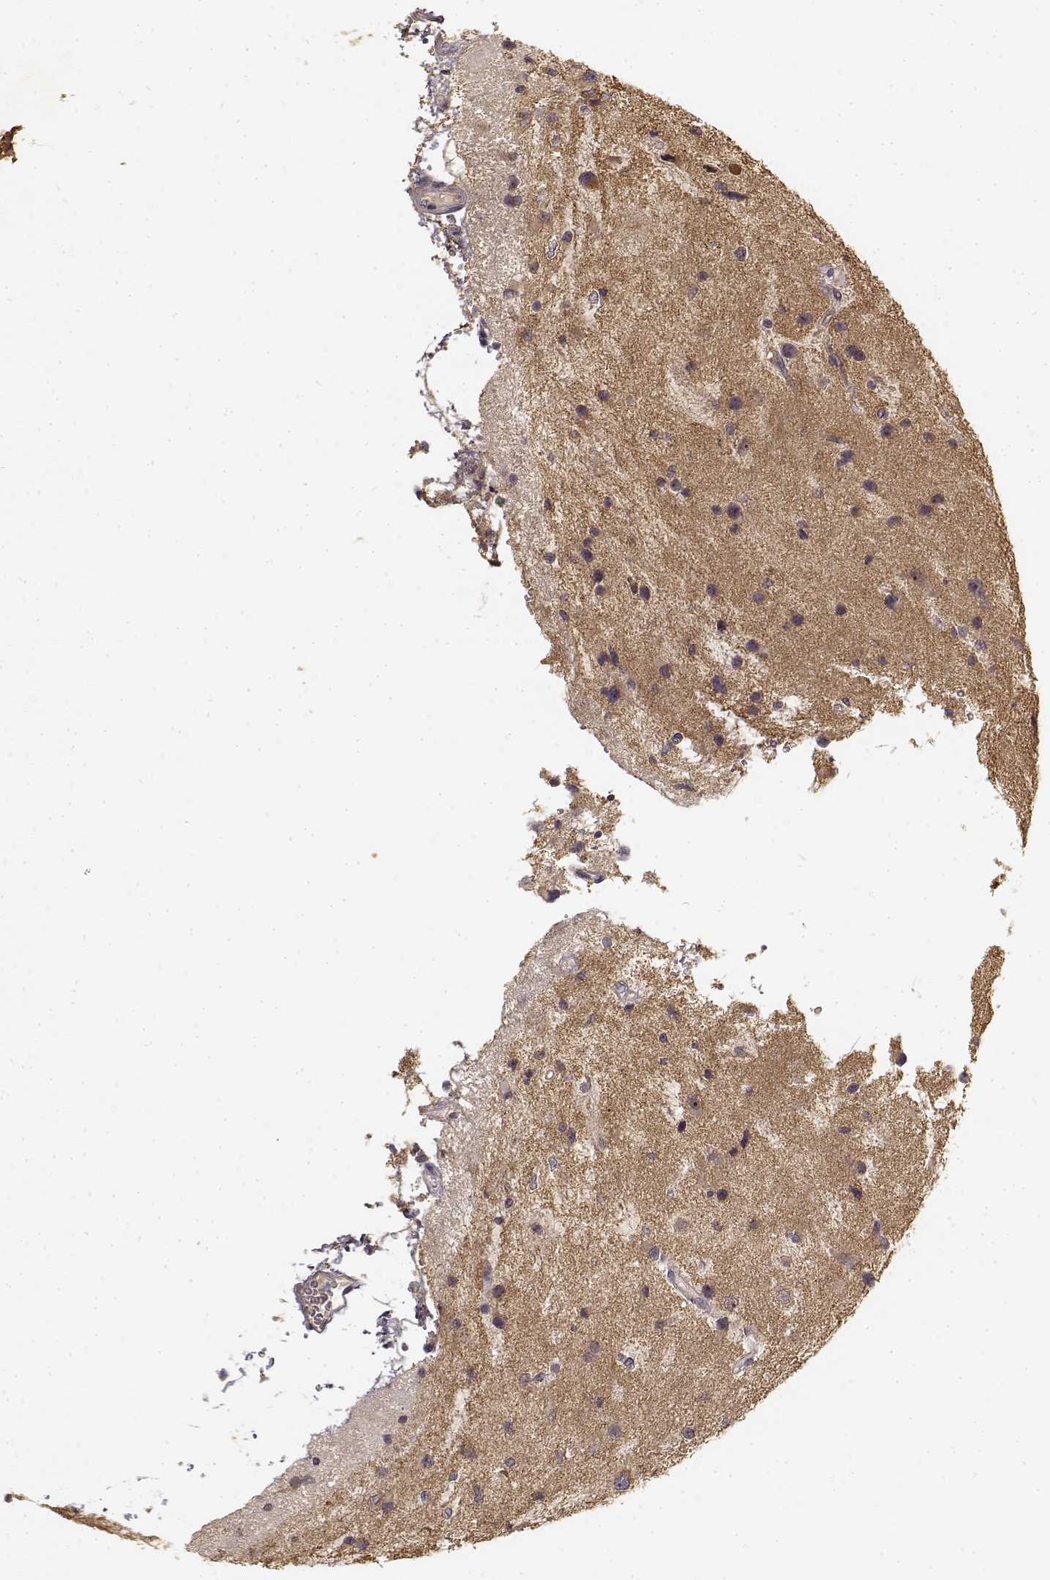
{"staining": {"intensity": "moderate", "quantity": "<25%", "location": "cytoplasmic/membranous"}, "tissue": "glioma", "cell_type": "Tumor cells", "image_type": "cancer", "snomed": [{"axis": "morphology", "description": "Glioma, malignant, Low grade"}, {"axis": "topography", "description": "Brain"}], "caption": "DAB immunohistochemical staining of human low-grade glioma (malignant) demonstrates moderate cytoplasmic/membranous protein staining in approximately <25% of tumor cells.", "gene": "MED12L", "patient": {"sex": "female", "age": 32}}